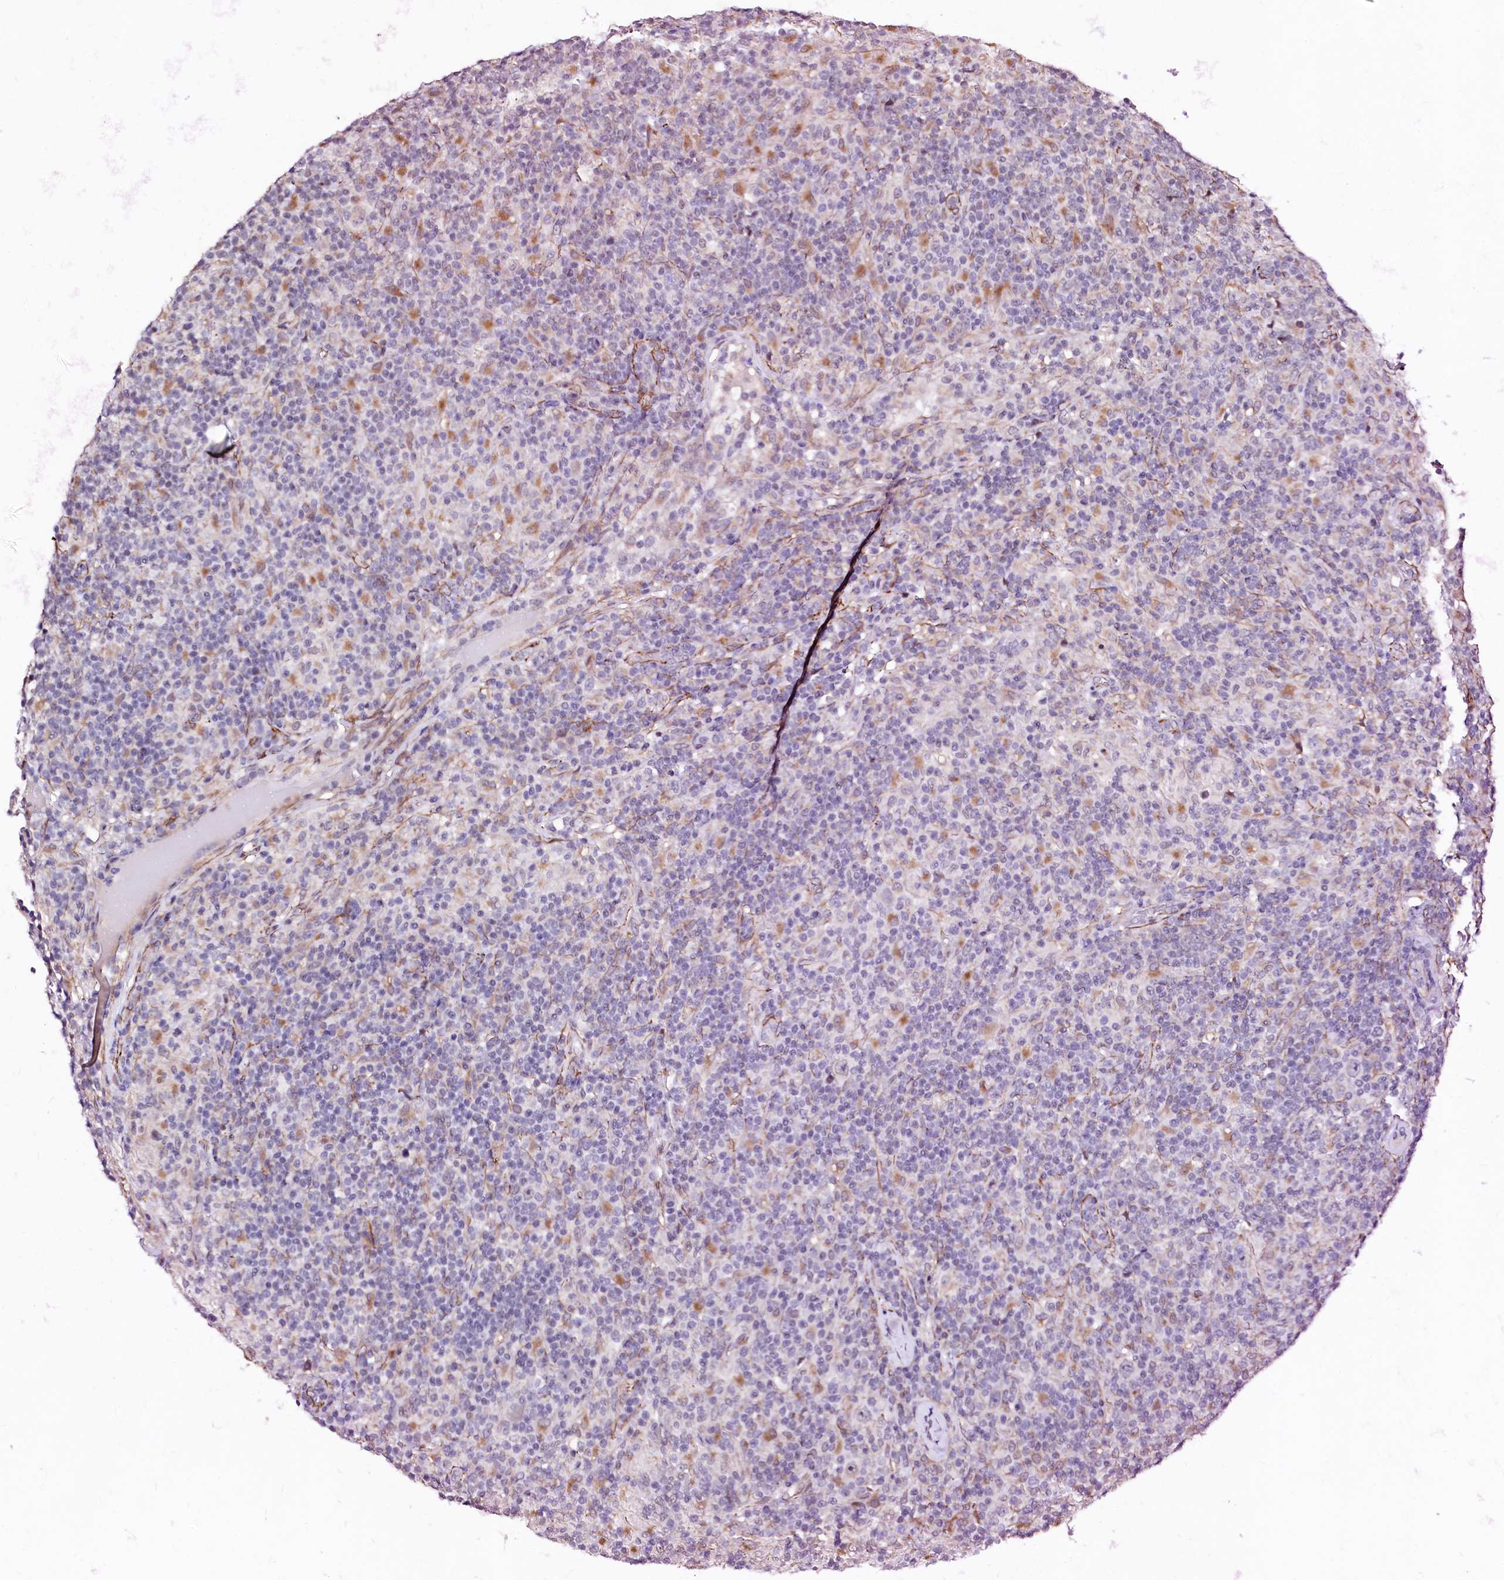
{"staining": {"intensity": "negative", "quantity": "none", "location": "none"}, "tissue": "lymphoma", "cell_type": "Tumor cells", "image_type": "cancer", "snomed": [{"axis": "morphology", "description": "Hodgkin's disease, NOS"}, {"axis": "topography", "description": "Lymph node"}], "caption": "DAB (3,3'-diaminobenzidine) immunohistochemical staining of Hodgkin's disease reveals no significant staining in tumor cells.", "gene": "GPR176", "patient": {"sex": "male", "age": 70}}